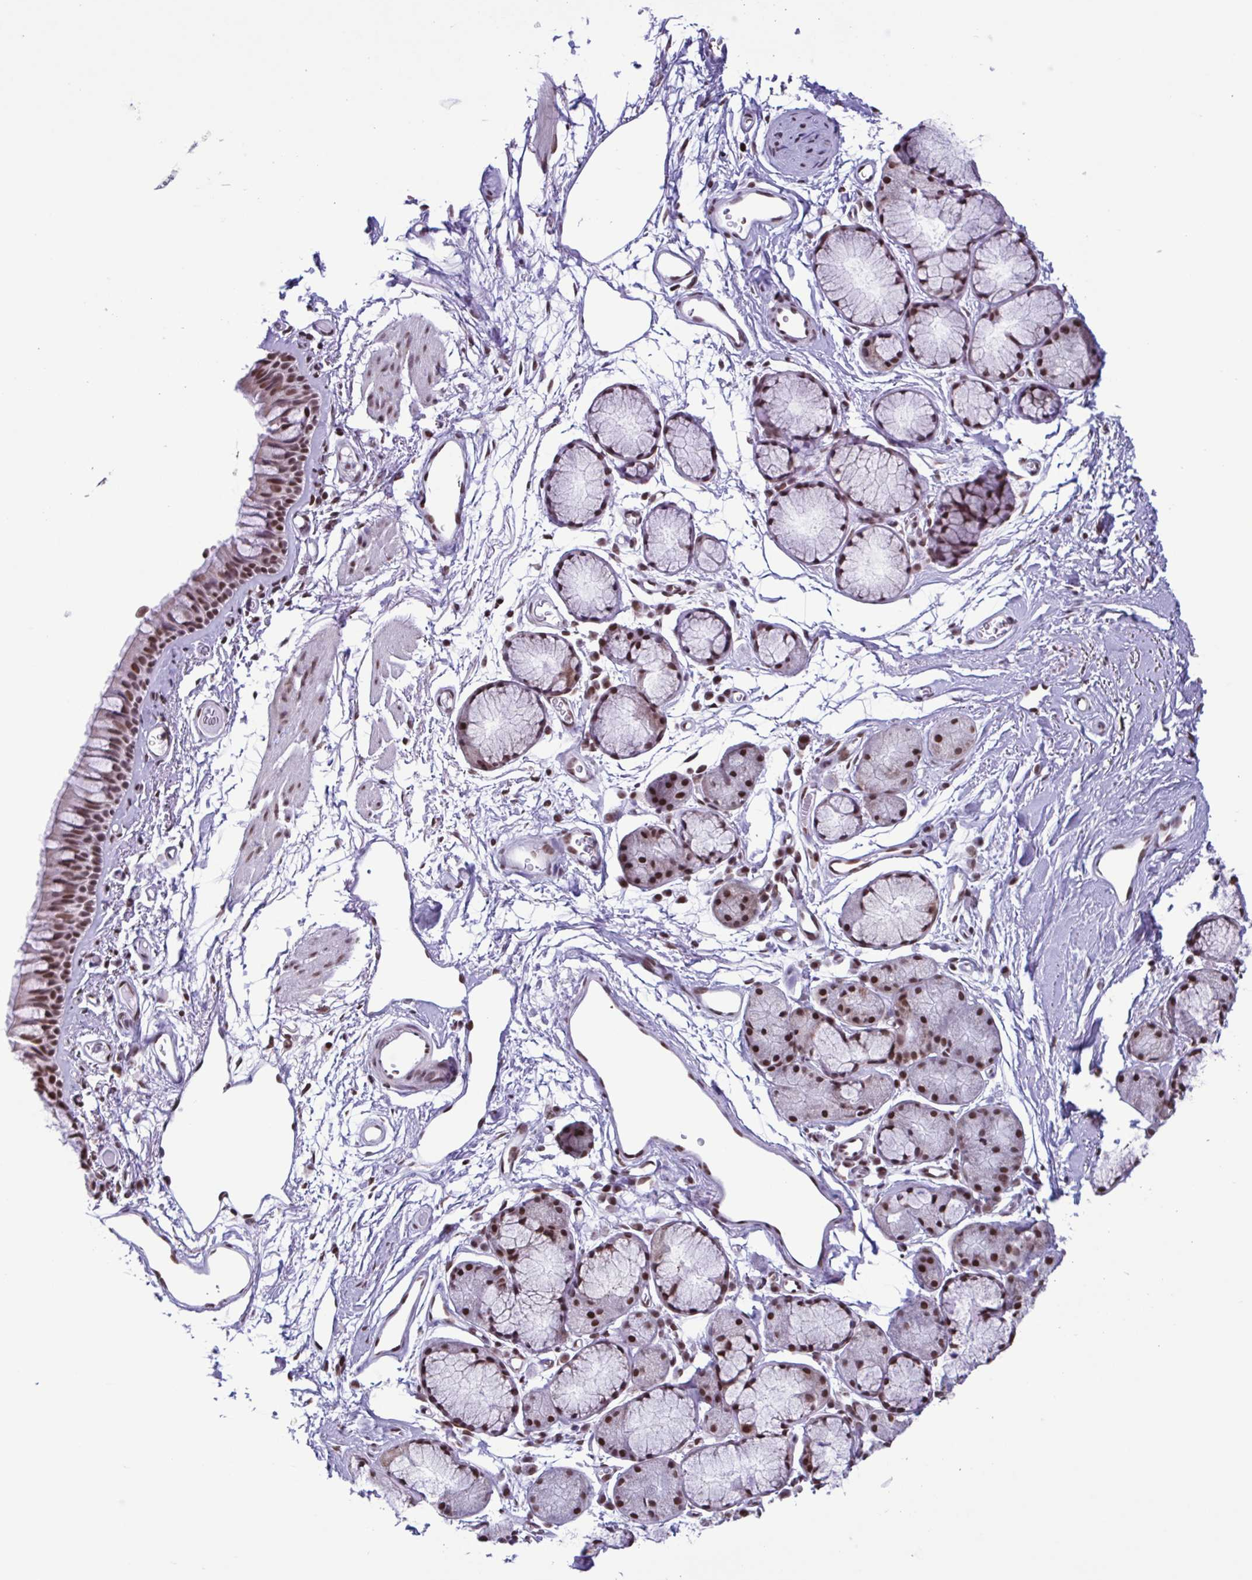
{"staining": {"intensity": "strong", "quantity": ">75%", "location": "nuclear"}, "tissue": "bronchus", "cell_type": "Respiratory epithelial cells", "image_type": "normal", "snomed": [{"axis": "morphology", "description": "Normal tissue, NOS"}, {"axis": "topography", "description": "Cartilage tissue"}, {"axis": "topography", "description": "Bronchus"}], "caption": "Immunohistochemistry (IHC) micrograph of unremarkable bronchus: human bronchus stained using immunohistochemistry displays high levels of strong protein expression localized specifically in the nuclear of respiratory epithelial cells, appearing as a nuclear brown color.", "gene": "TIMM21", "patient": {"sex": "female", "age": 79}}